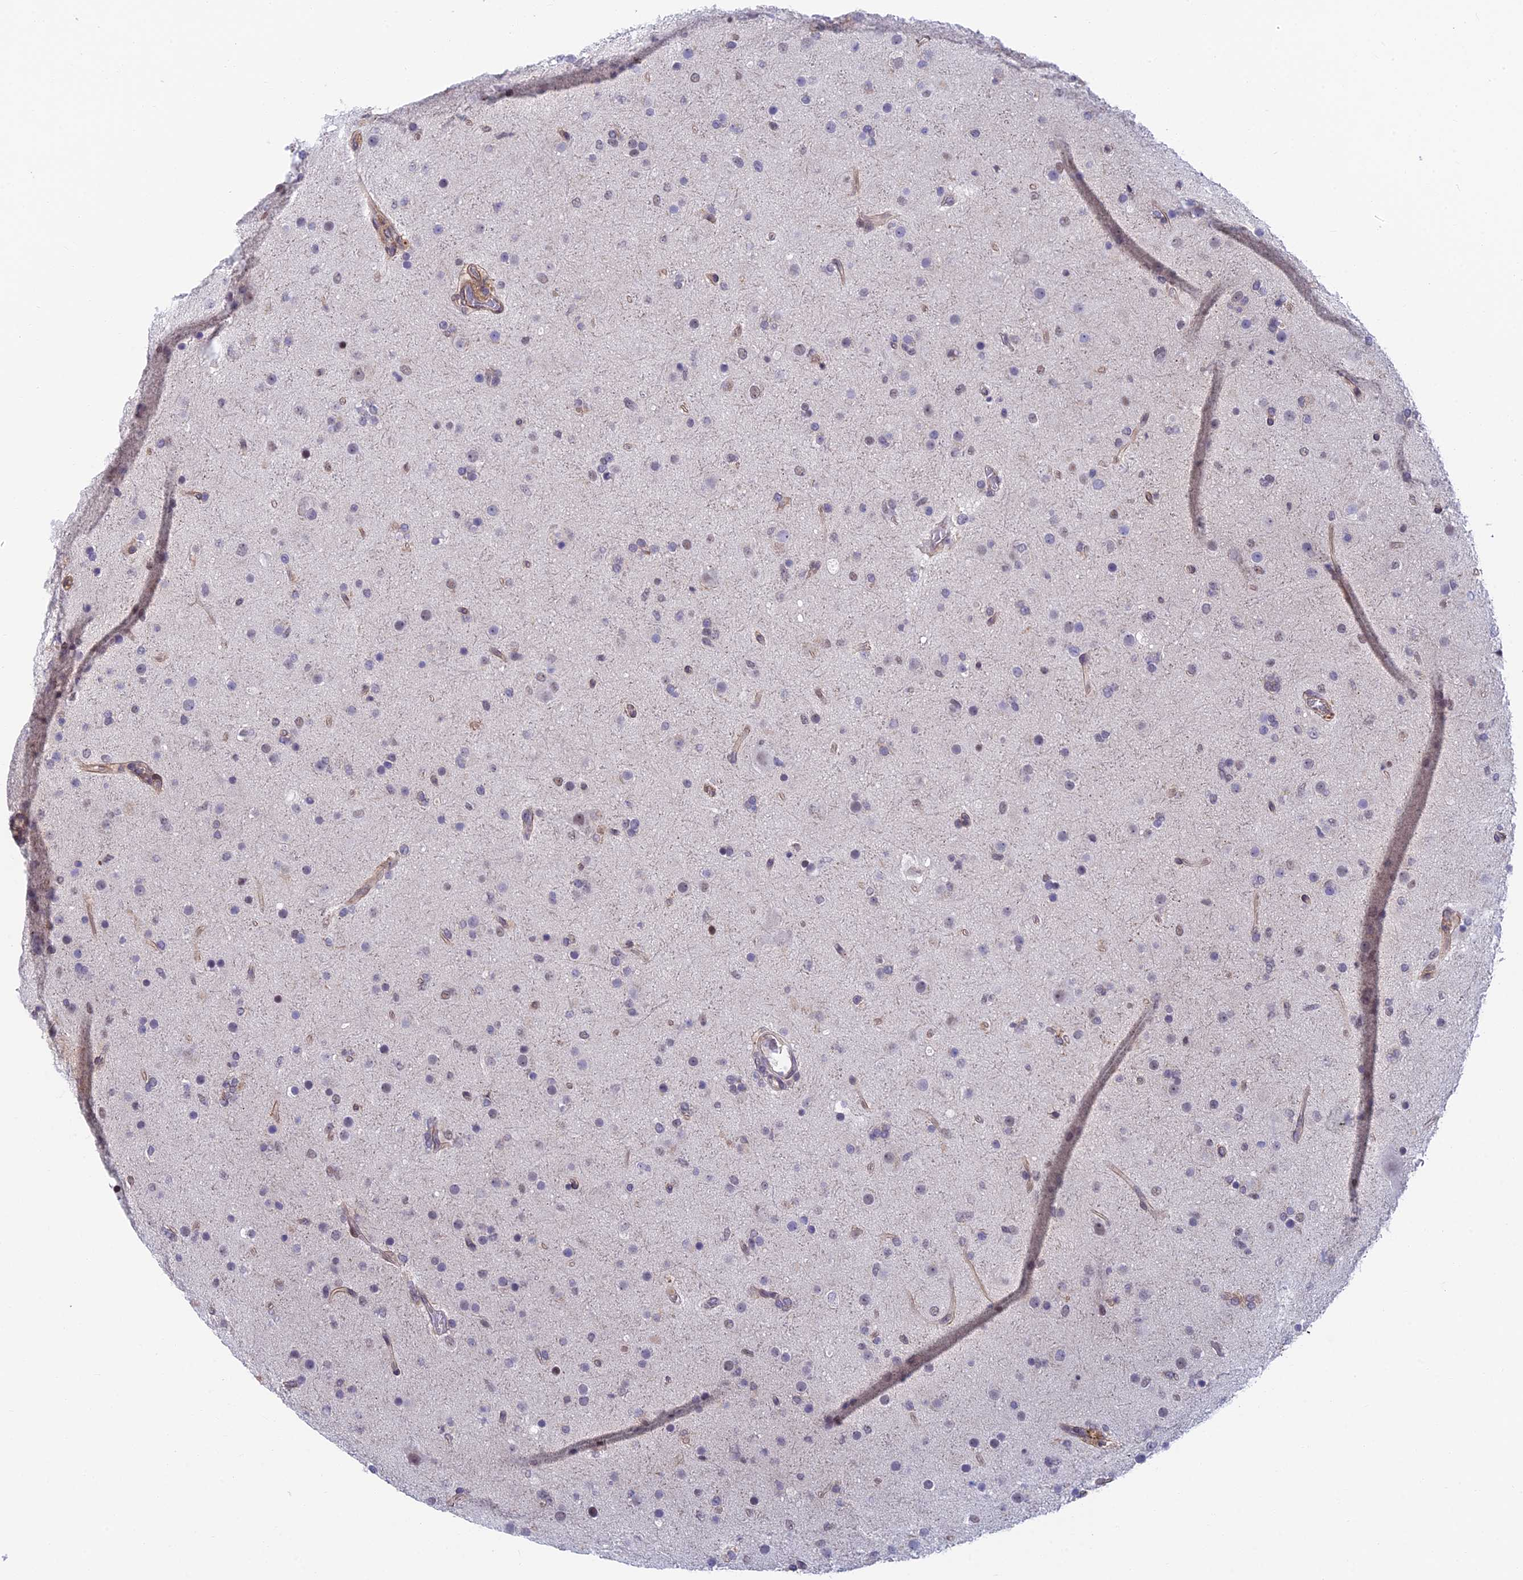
{"staining": {"intensity": "weak", "quantity": "<25%", "location": "nuclear"}, "tissue": "glioma", "cell_type": "Tumor cells", "image_type": "cancer", "snomed": [{"axis": "morphology", "description": "Glioma, malignant, Low grade"}, {"axis": "topography", "description": "Brain"}], "caption": "DAB immunohistochemical staining of human low-grade glioma (malignant) shows no significant positivity in tumor cells.", "gene": "NSMCE1", "patient": {"sex": "male", "age": 65}}